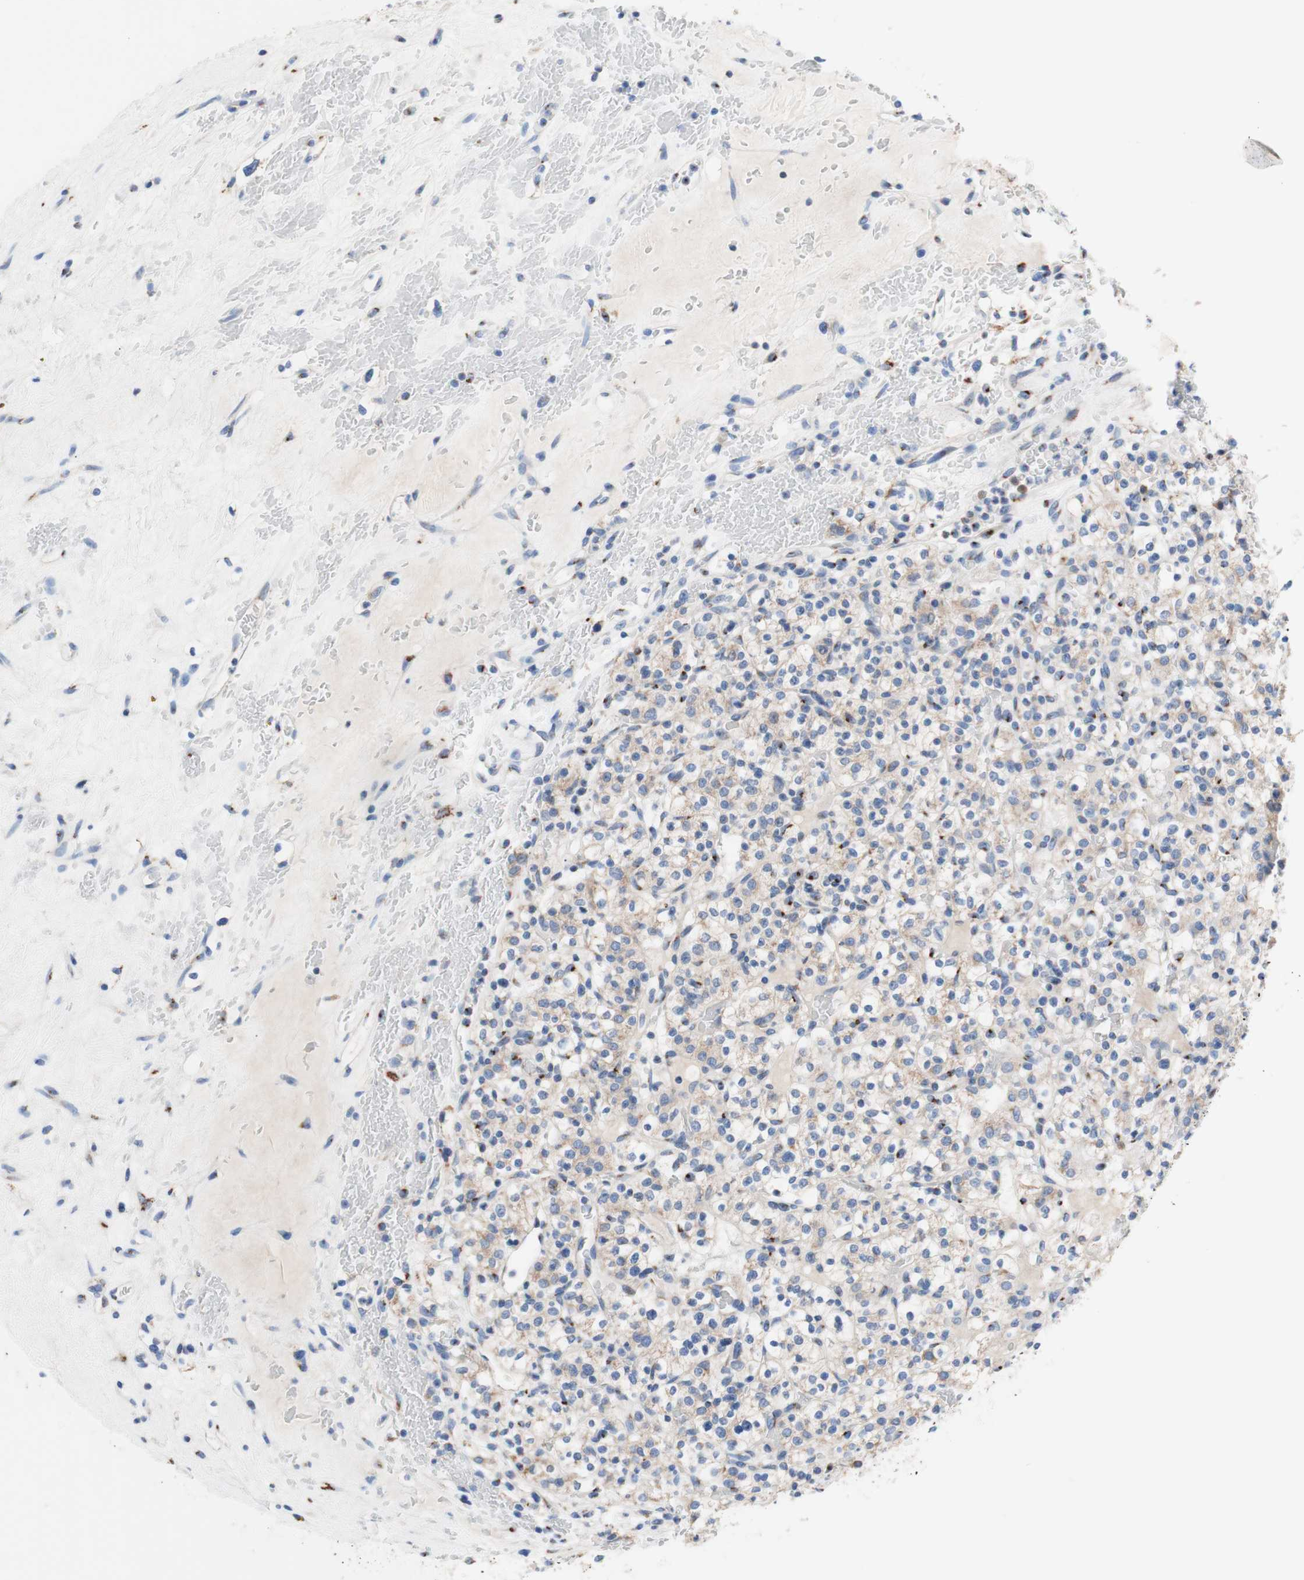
{"staining": {"intensity": "weak", "quantity": "25%-75%", "location": "cytoplasmic/membranous"}, "tissue": "renal cancer", "cell_type": "Tumor cells", "image_type": "cancer", "snomed": [{"axis": "morphology", "description": "Normal tissue, NOS"}, {"axis": "morphology", "description": "Adenocarcinoma, NOS"}, {"axis": "topography", "description": "Kidney"}], "caption": "Immunohistochemical staining of renal adenocarcinoma reveals weak cytoplasmic/membranous protein staining in approximately 25%-75% of tumor cells.", "gene": "GALNT2", "patient": {"sex": "female", "age": 72}}